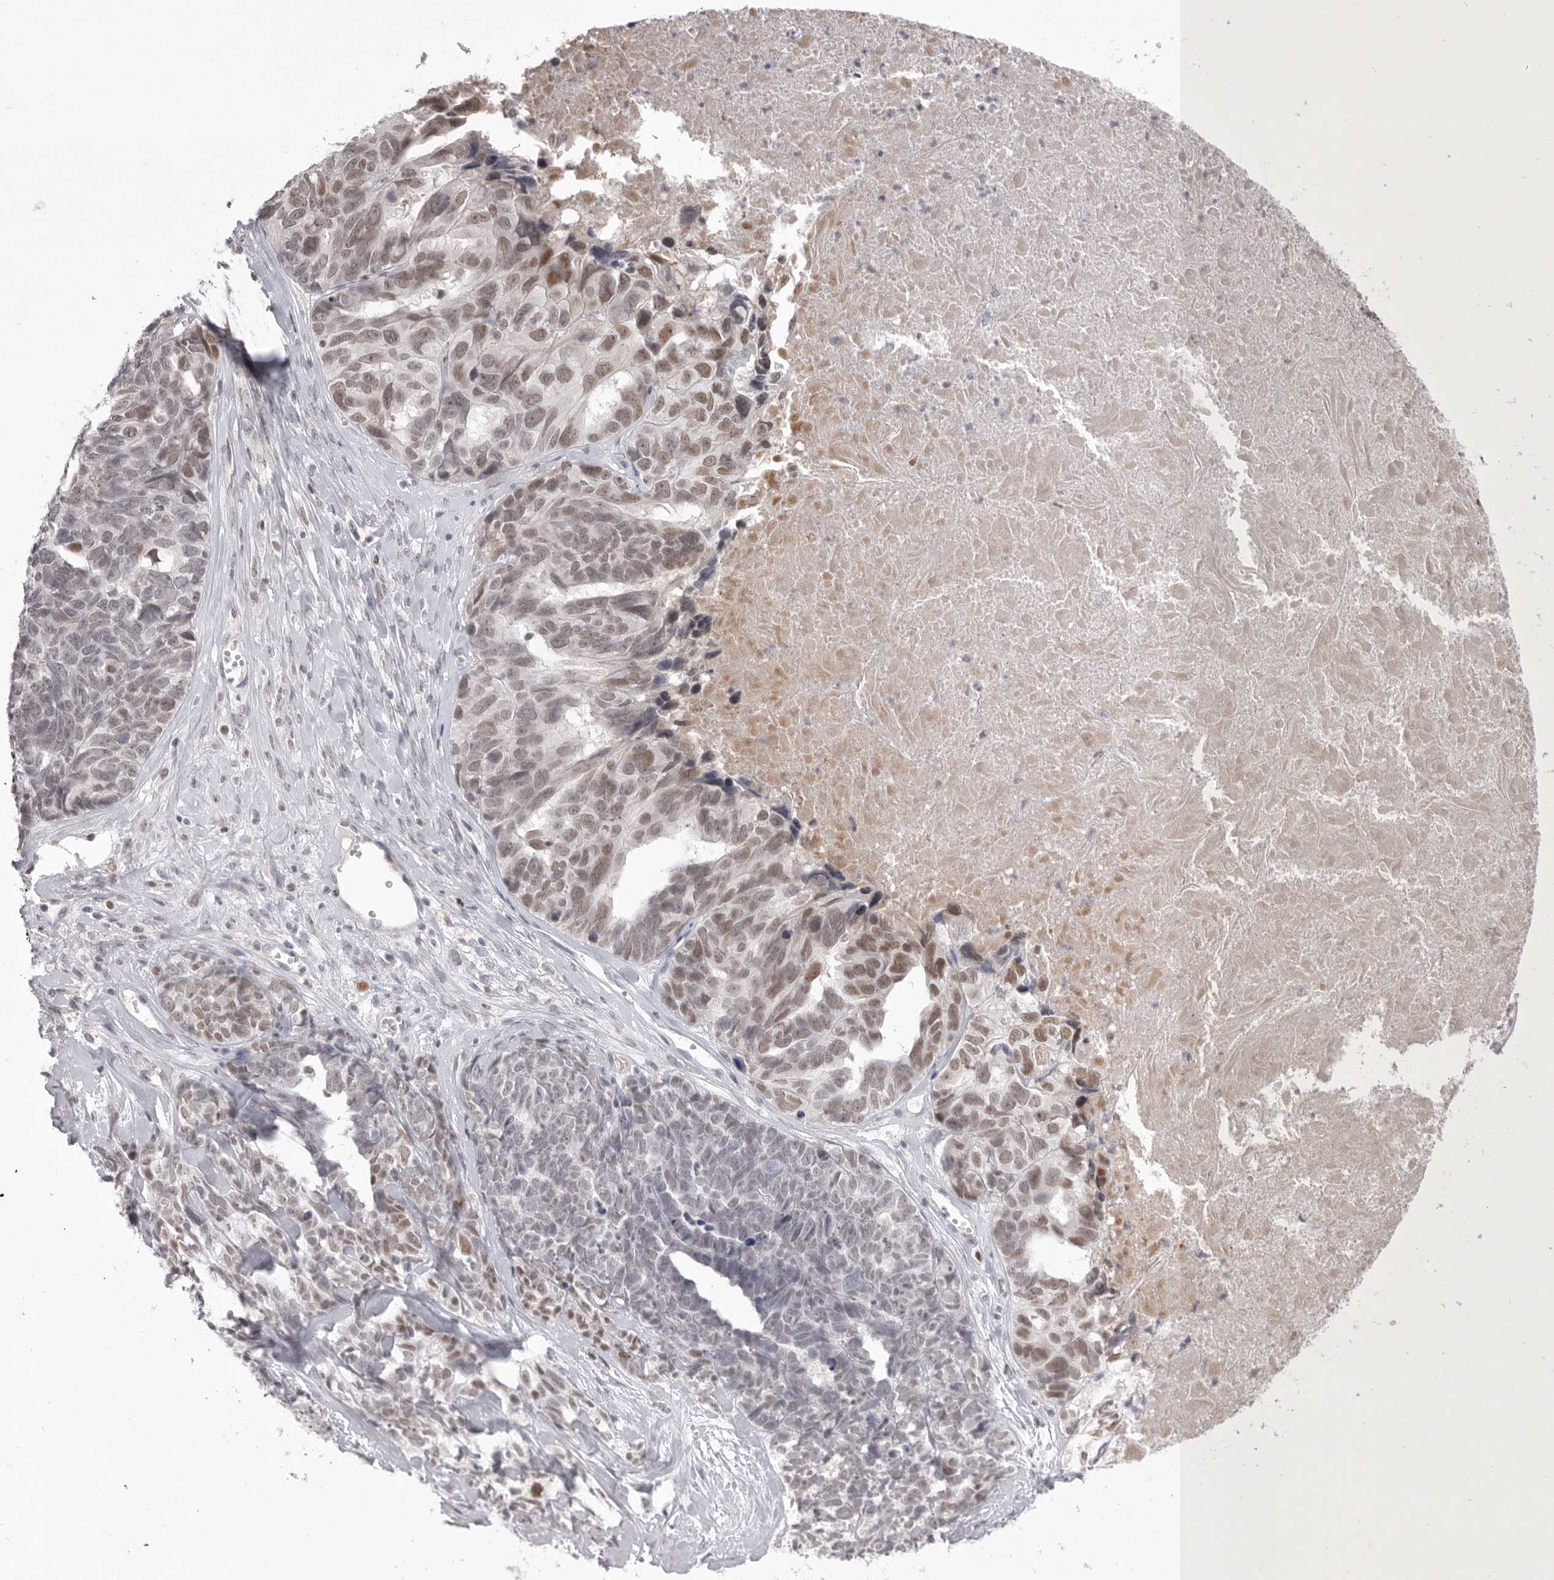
{"staining": {"intensity": "moderate", "quantity": "25%-75%", "location": "nuclear"}, "tissue": "ovarian cancer", "cell_type": "Tumor cells", "image_type": "cancer", "snomed": [{"axis": "morphology", "description": "Cystadenocarcinoma, serous, NOS"}, {"axis": "topography", "description": "Ovary"}], "caption": "The photomicrograph exhibits staining of ovarian cancer, revealing moderate nuclear protein expression (brown color) within tumor cells.", "gene": "ZBTB7B", "patient": {"sex": "female", "age": 79}}